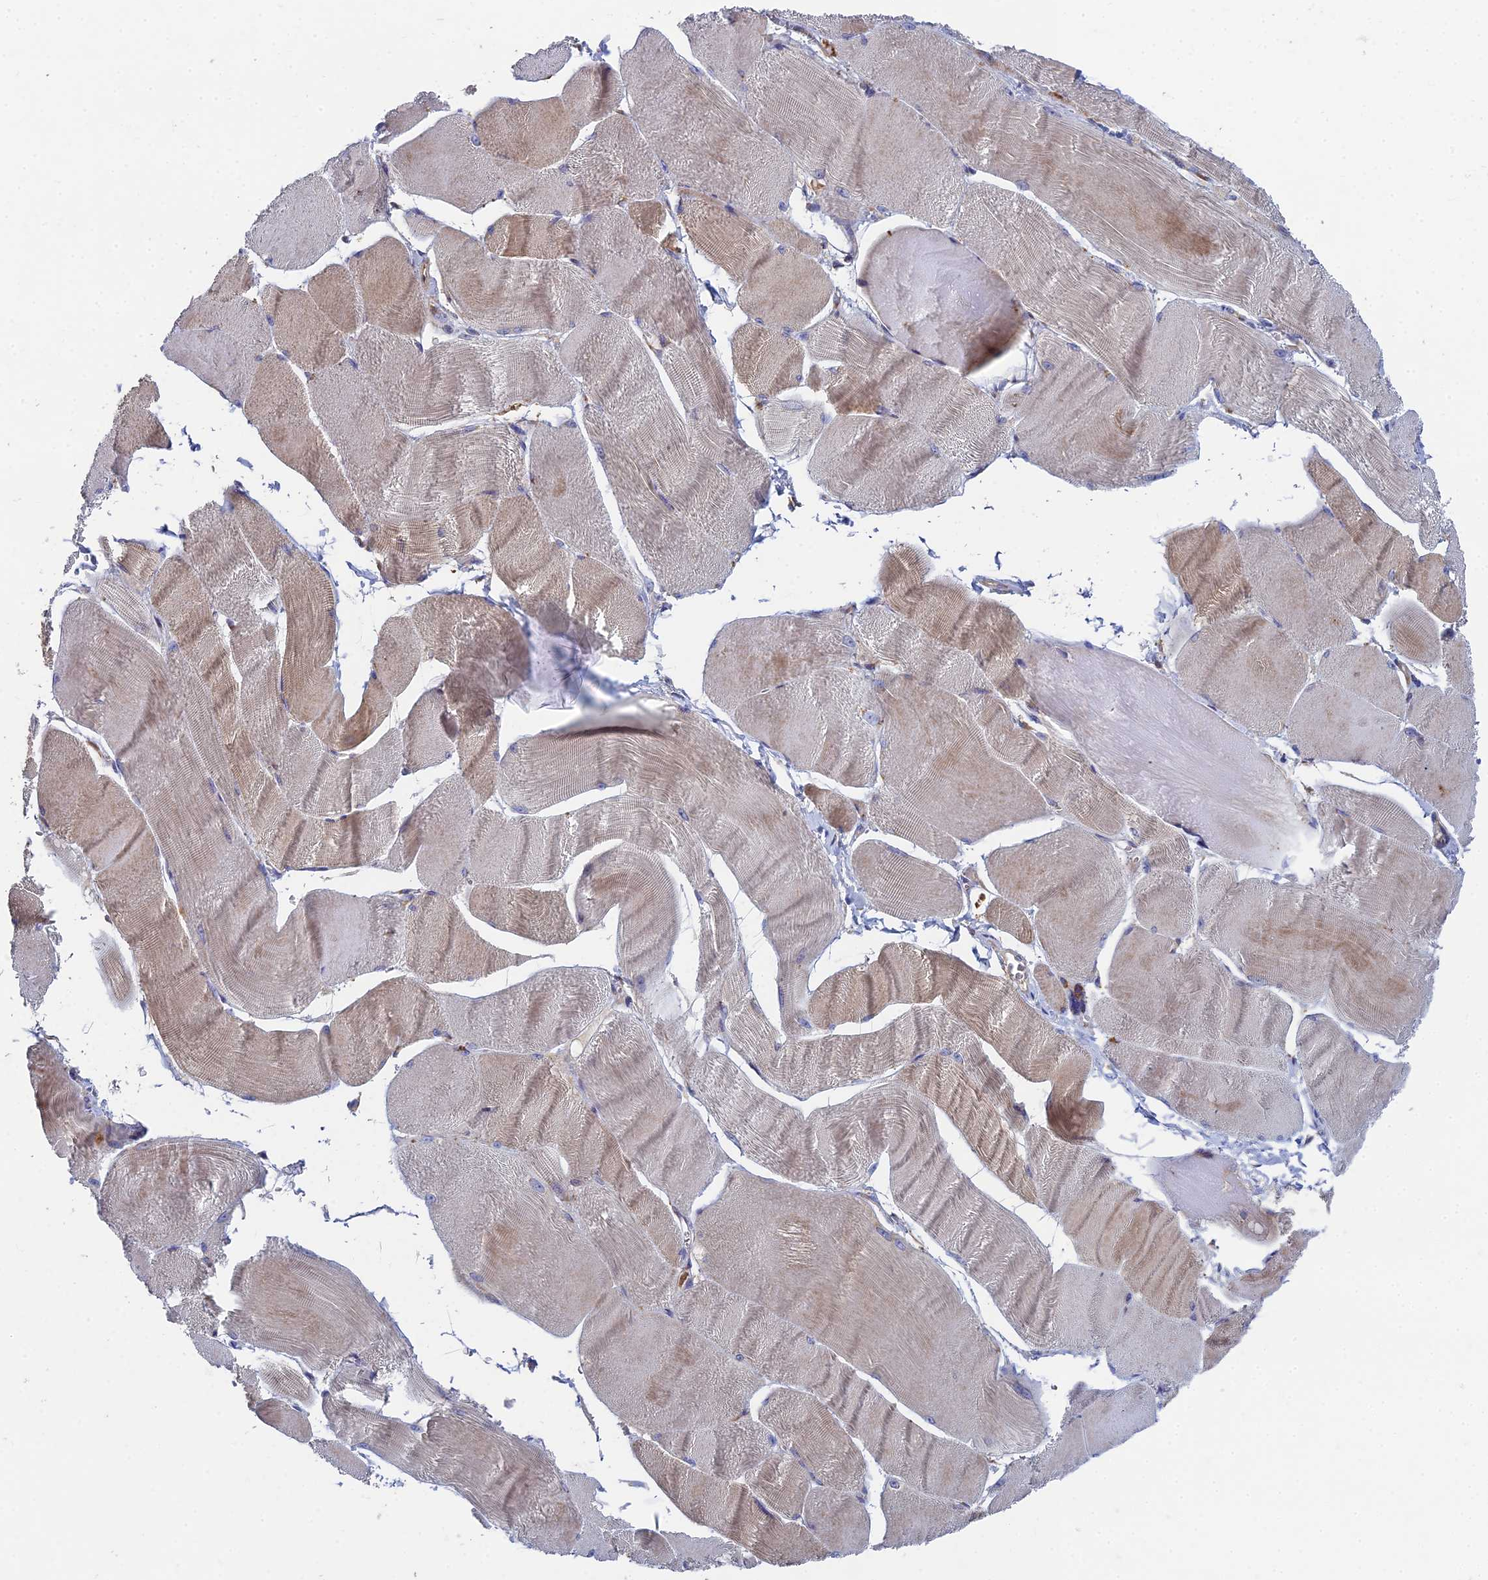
{"staining": {"intensity": "moderate", "quantity": "25%-75%", "location": "cytoplasmic/membranous"}, "tissue": "skeletal muscle", "cell_type": "Myocytes", "image_type": "normal", "snomed": [{"axis": "morphology", "description": "Normal tissue, NOS"}, {"axis": "morphology", "description": "Basal cell carcinoma"}, {"axis": "topography", "description": "Skeletal muscle"}], "caption": "Protein staining of benign skeletal muscle displays moderate cytoplasmic/membranous expression in approximately 25%-75% of myocytes.", "gene": "CLCN3", "patient": {"sex": "female", "age": 64}}